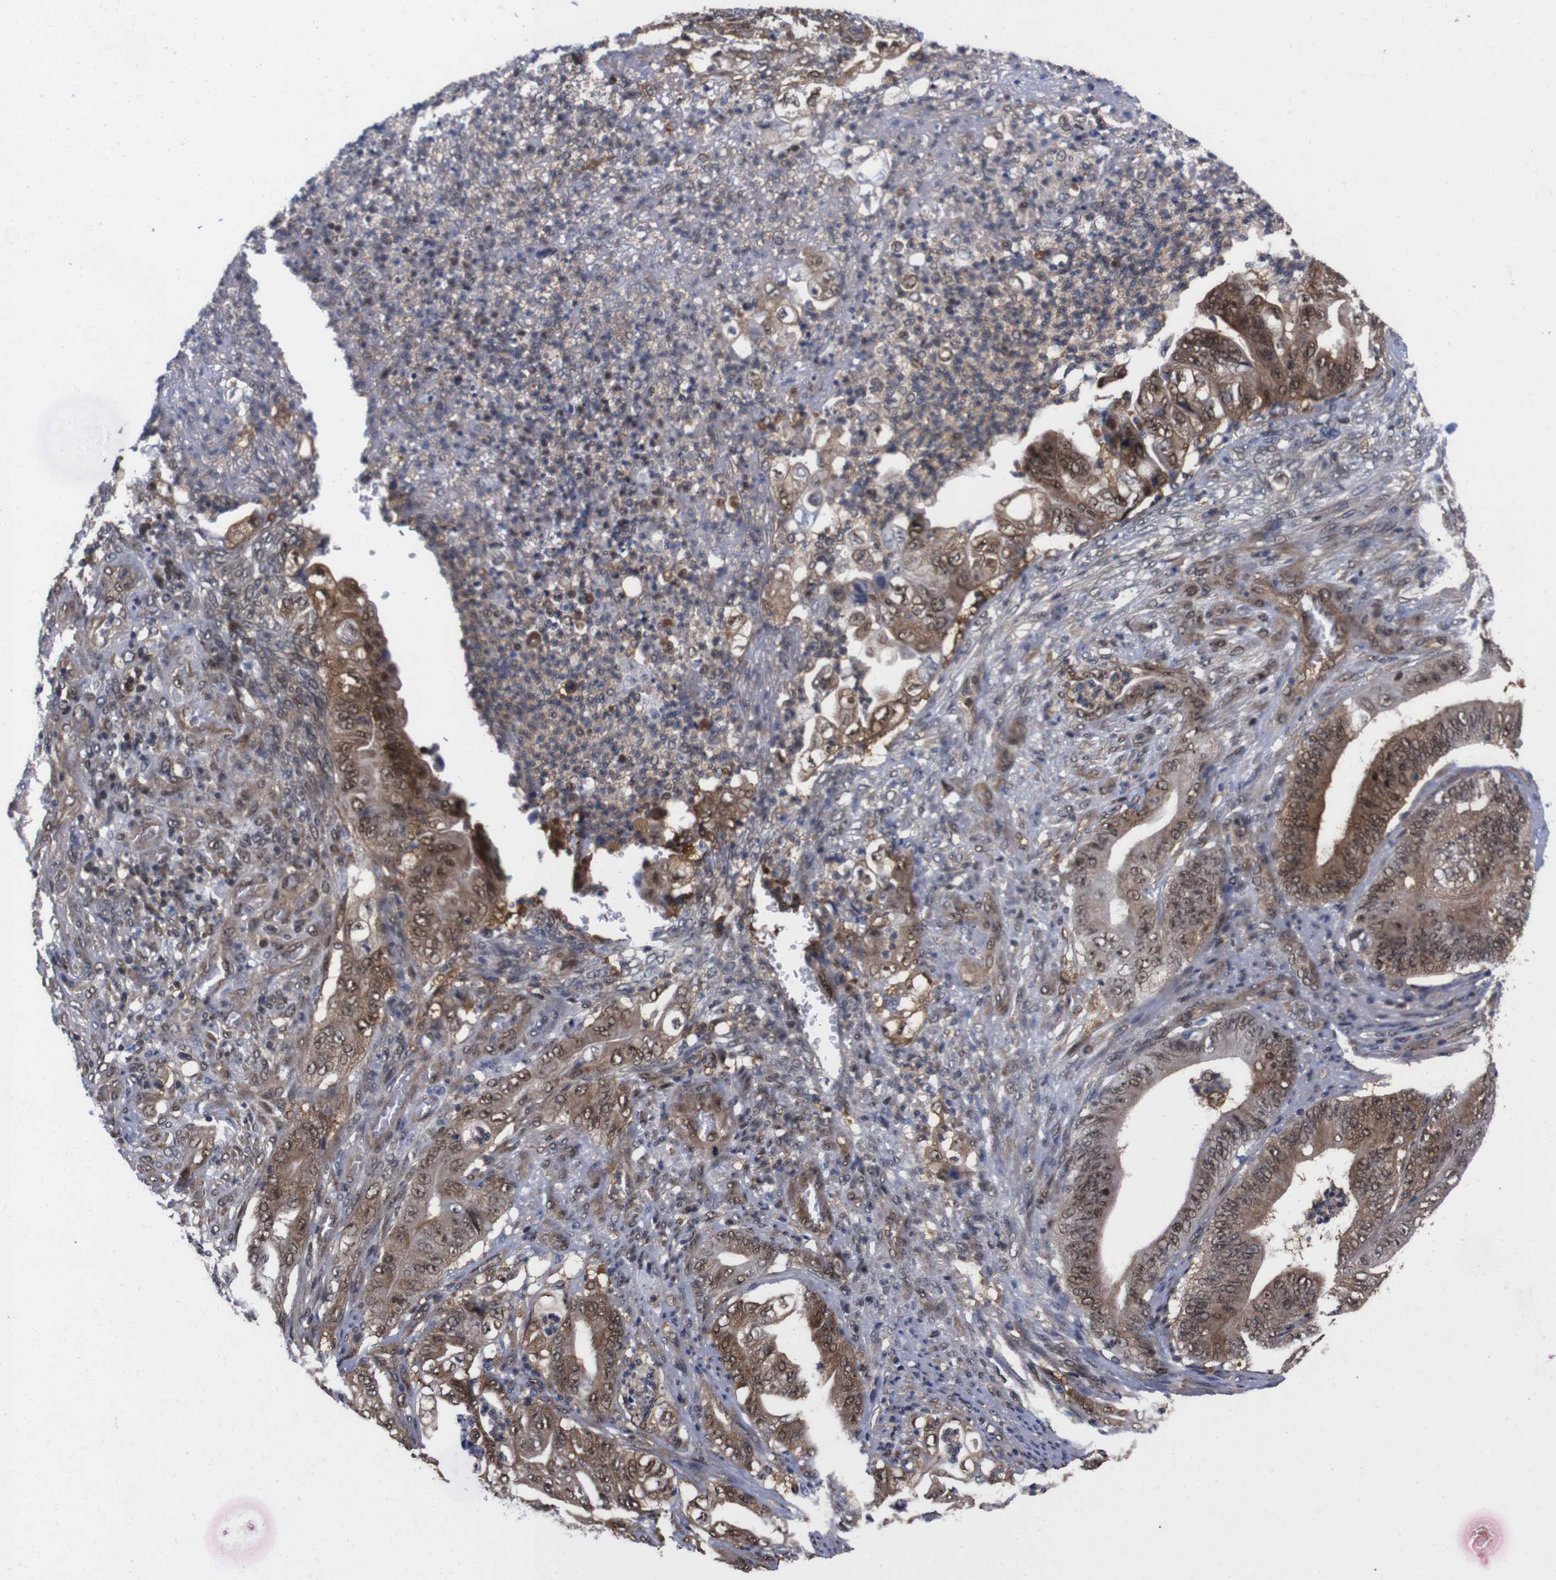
{"staining": {"intensity": "moderate", "quantity": ">75%", "location": "cytoplasmic/membranous,nuclear"}, "tissue": "stomach cancer", "cell_type": "Tumor cells", "image_type": "cancer", "snomed": [{"axis": "morphology", "description": "Adenocarcinoma, NOS"}, {"axis": "topography", "description": "Stomach"}], "caption": "About >75% of tumor cells in stomach adenocarcinoma exhibit moderate cytoplasmic/membranous and nuclear protein staining as visualized by brown immunohistochemical staining.", "gene": "UBQLN2", "patient": {"sex": "female", "age": 73}}